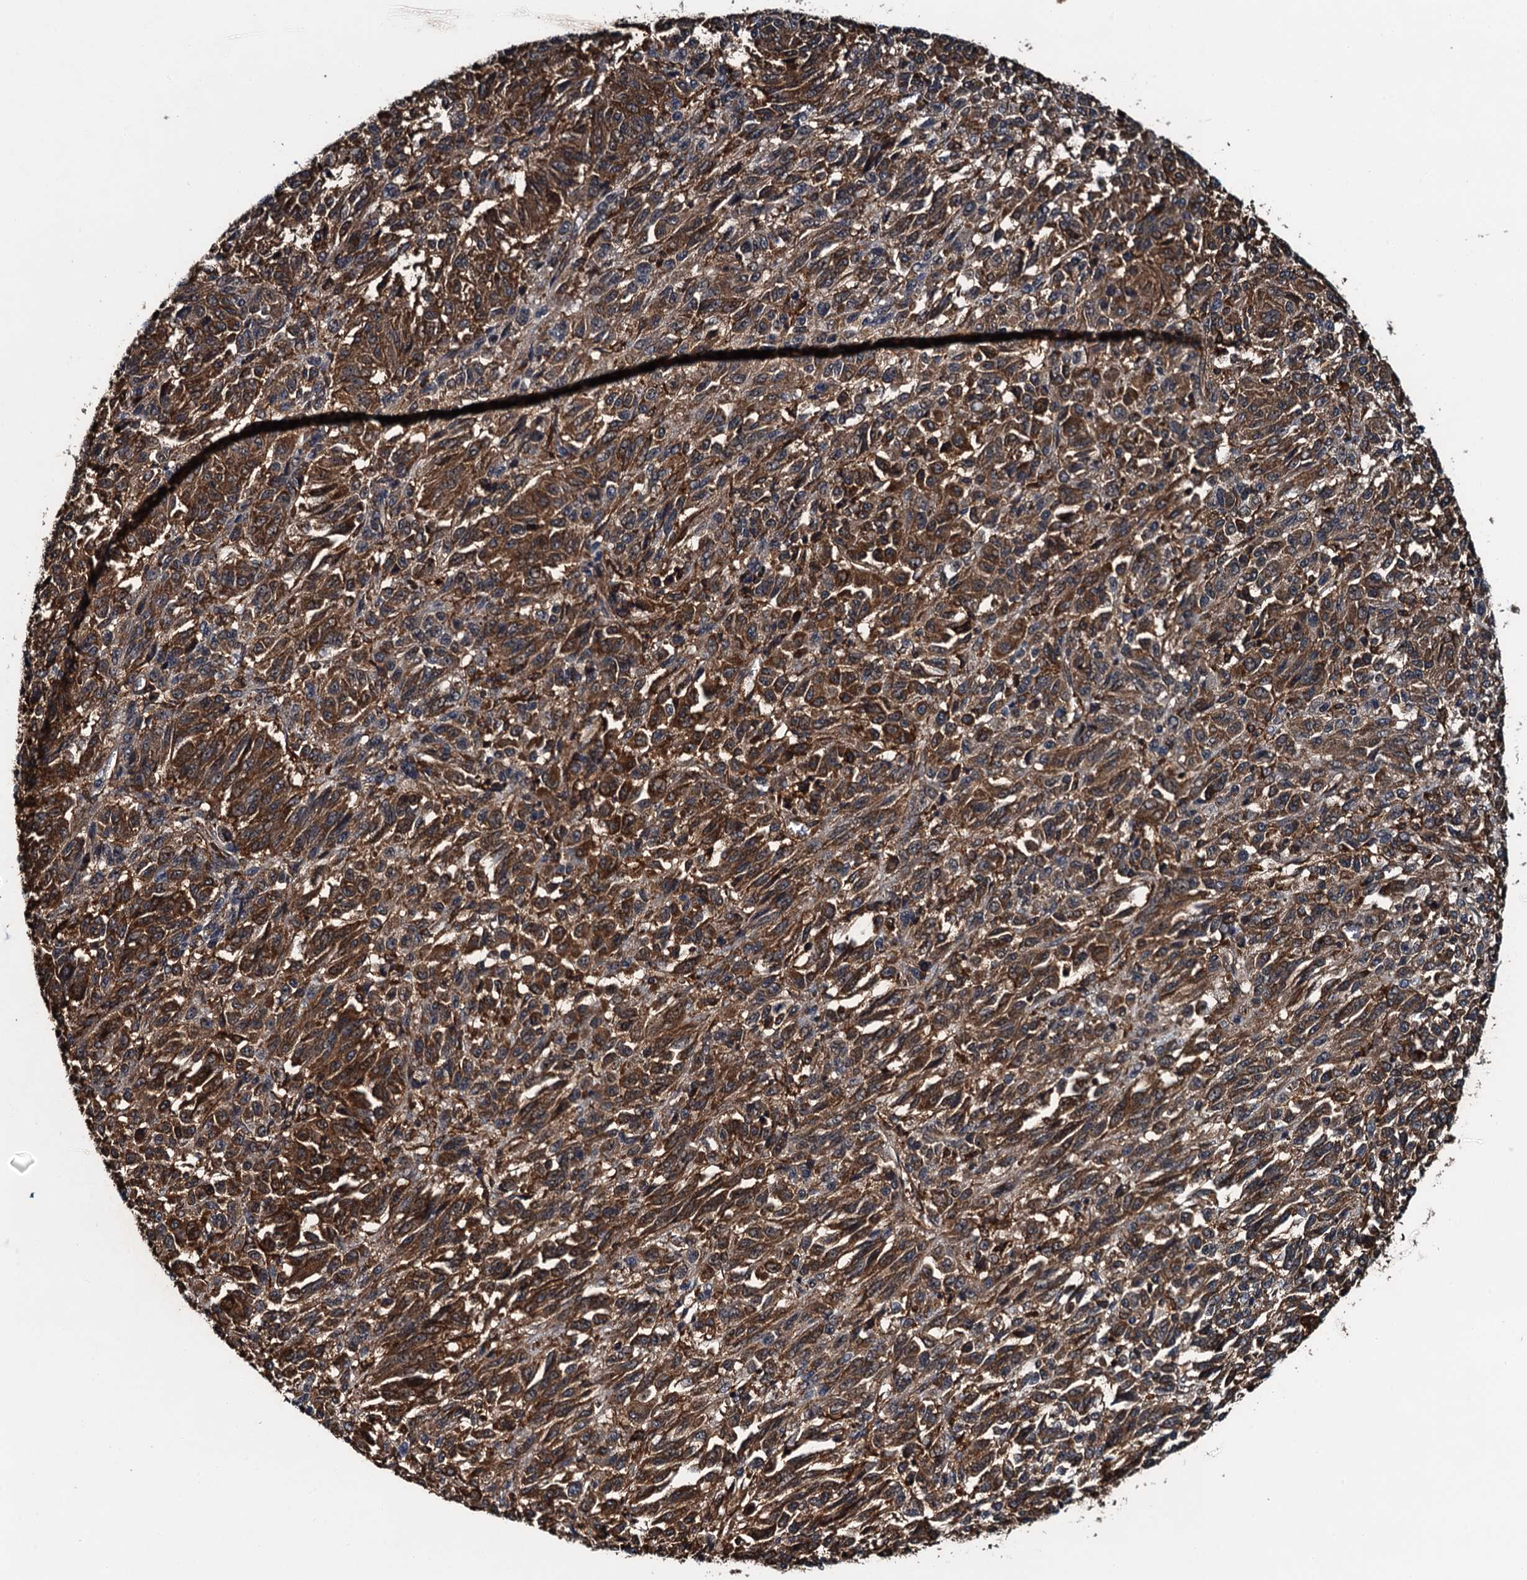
{"staining": {"intensity": "strong", "quantity": ">75%", "location": "cytoplasmic/membranous"}, "tissue": "melanoma", "cell_type": "Tumor cells", "image_type": "cancer", "snomed": [{"axis": "morphology", "description": "Malignant melanoma, Metastatic site"}, {"axis": "topography", "description": "Lung"}], "caption": "DAB immunohistochemical staining of human melanoma displays strong cytoplasmic/membranous protein staining in about >75% of tumor cells.", "gene": "WHAMM", "patient": {"sex": "male", "age": 64}}